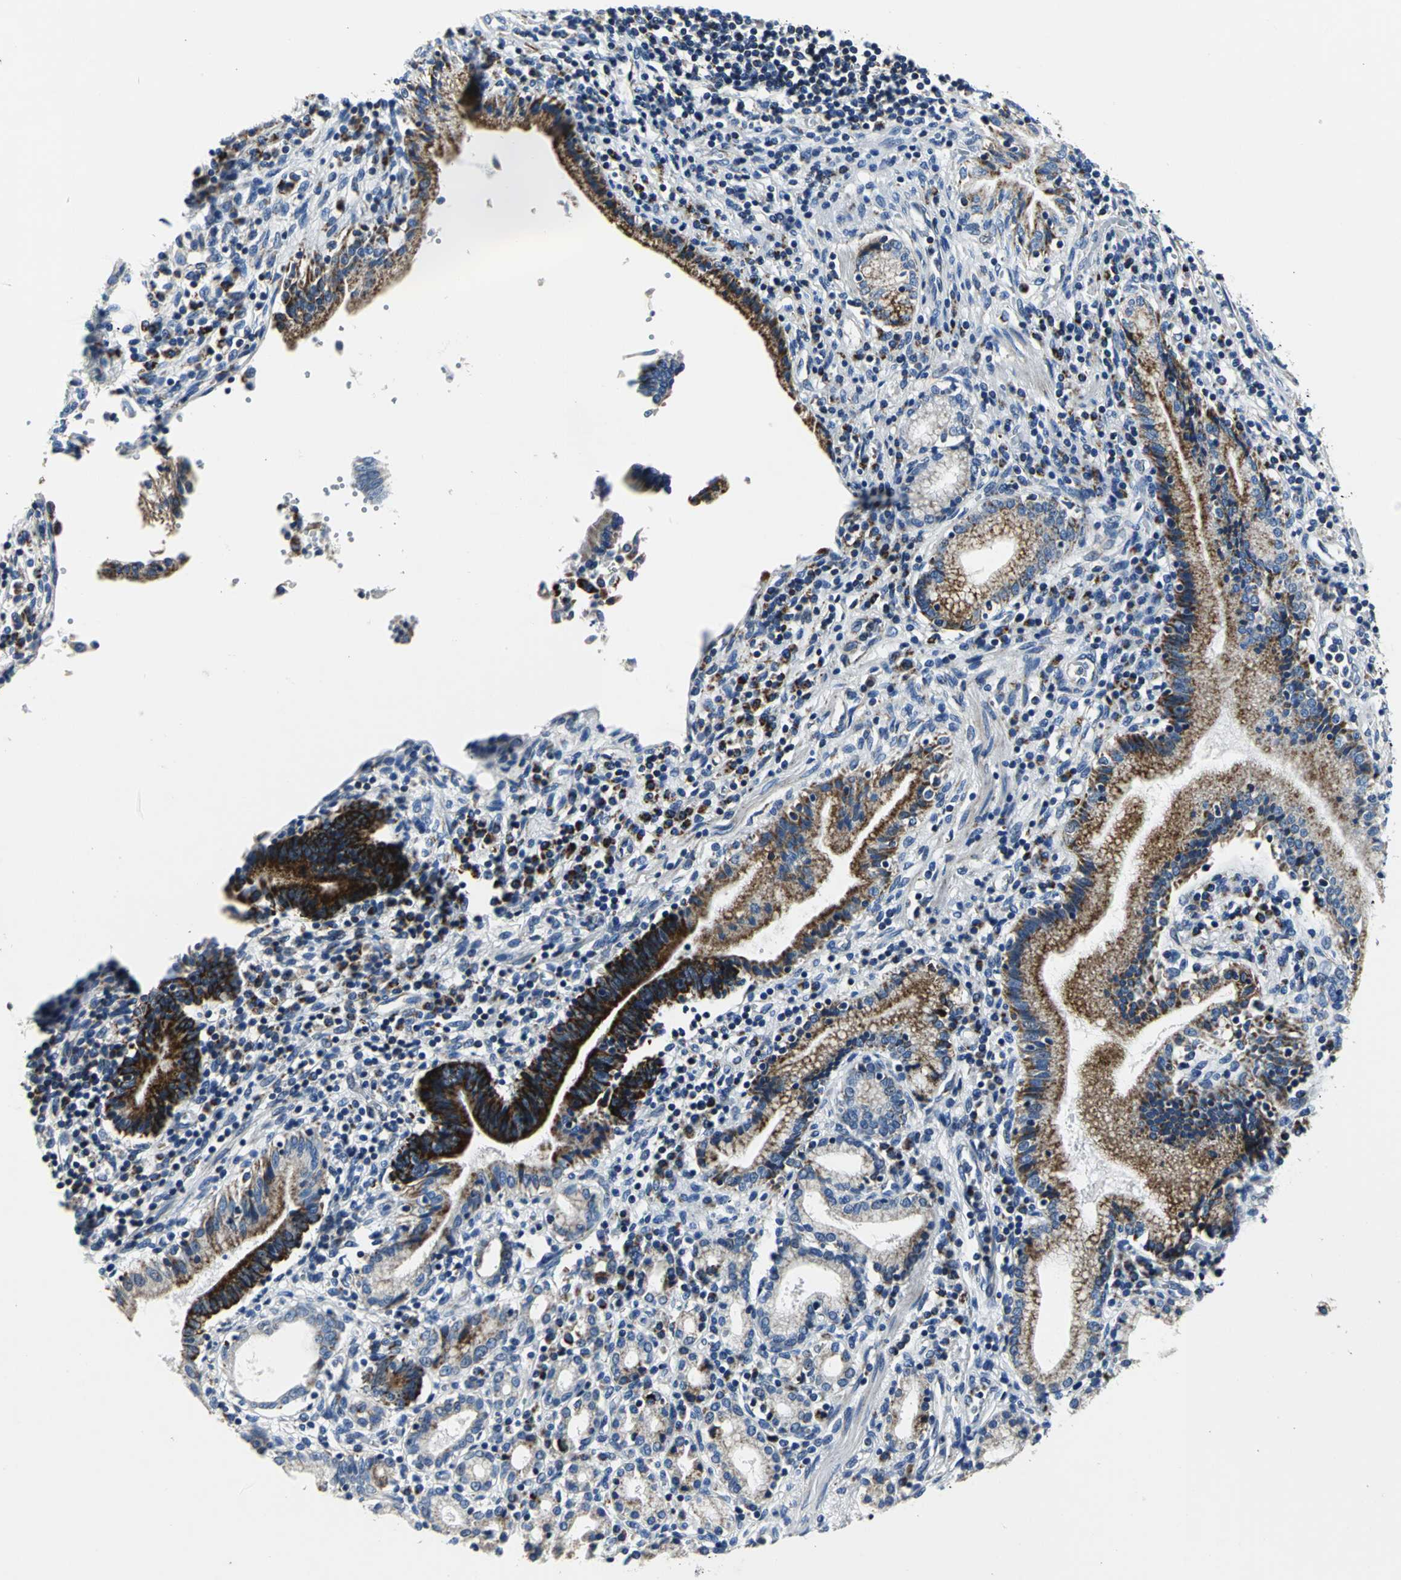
{"staining": {"intensity": "weak", "quantity": "25%-75%", "location": "cytoplasmic/membranous"}, "tissue": "pancreatic cancer", "cell_type": "Tumor cells", "image_type": "cancer", "snomed": [{"axis": "morphology", "description": "Adenocarcinoma, NOS"}, {"axis": "topography", "description": "Pancreas"}], "caption": "A high-resolution image shows IHC staining of pancreatic cancer, which displays weak cytoplasmic/membranous staining in approximately 25%-75% of tumor cells. Nuclei are stained in blue.", "gene": "IFI6", "patient": {"sex": "female", "age": 48}}